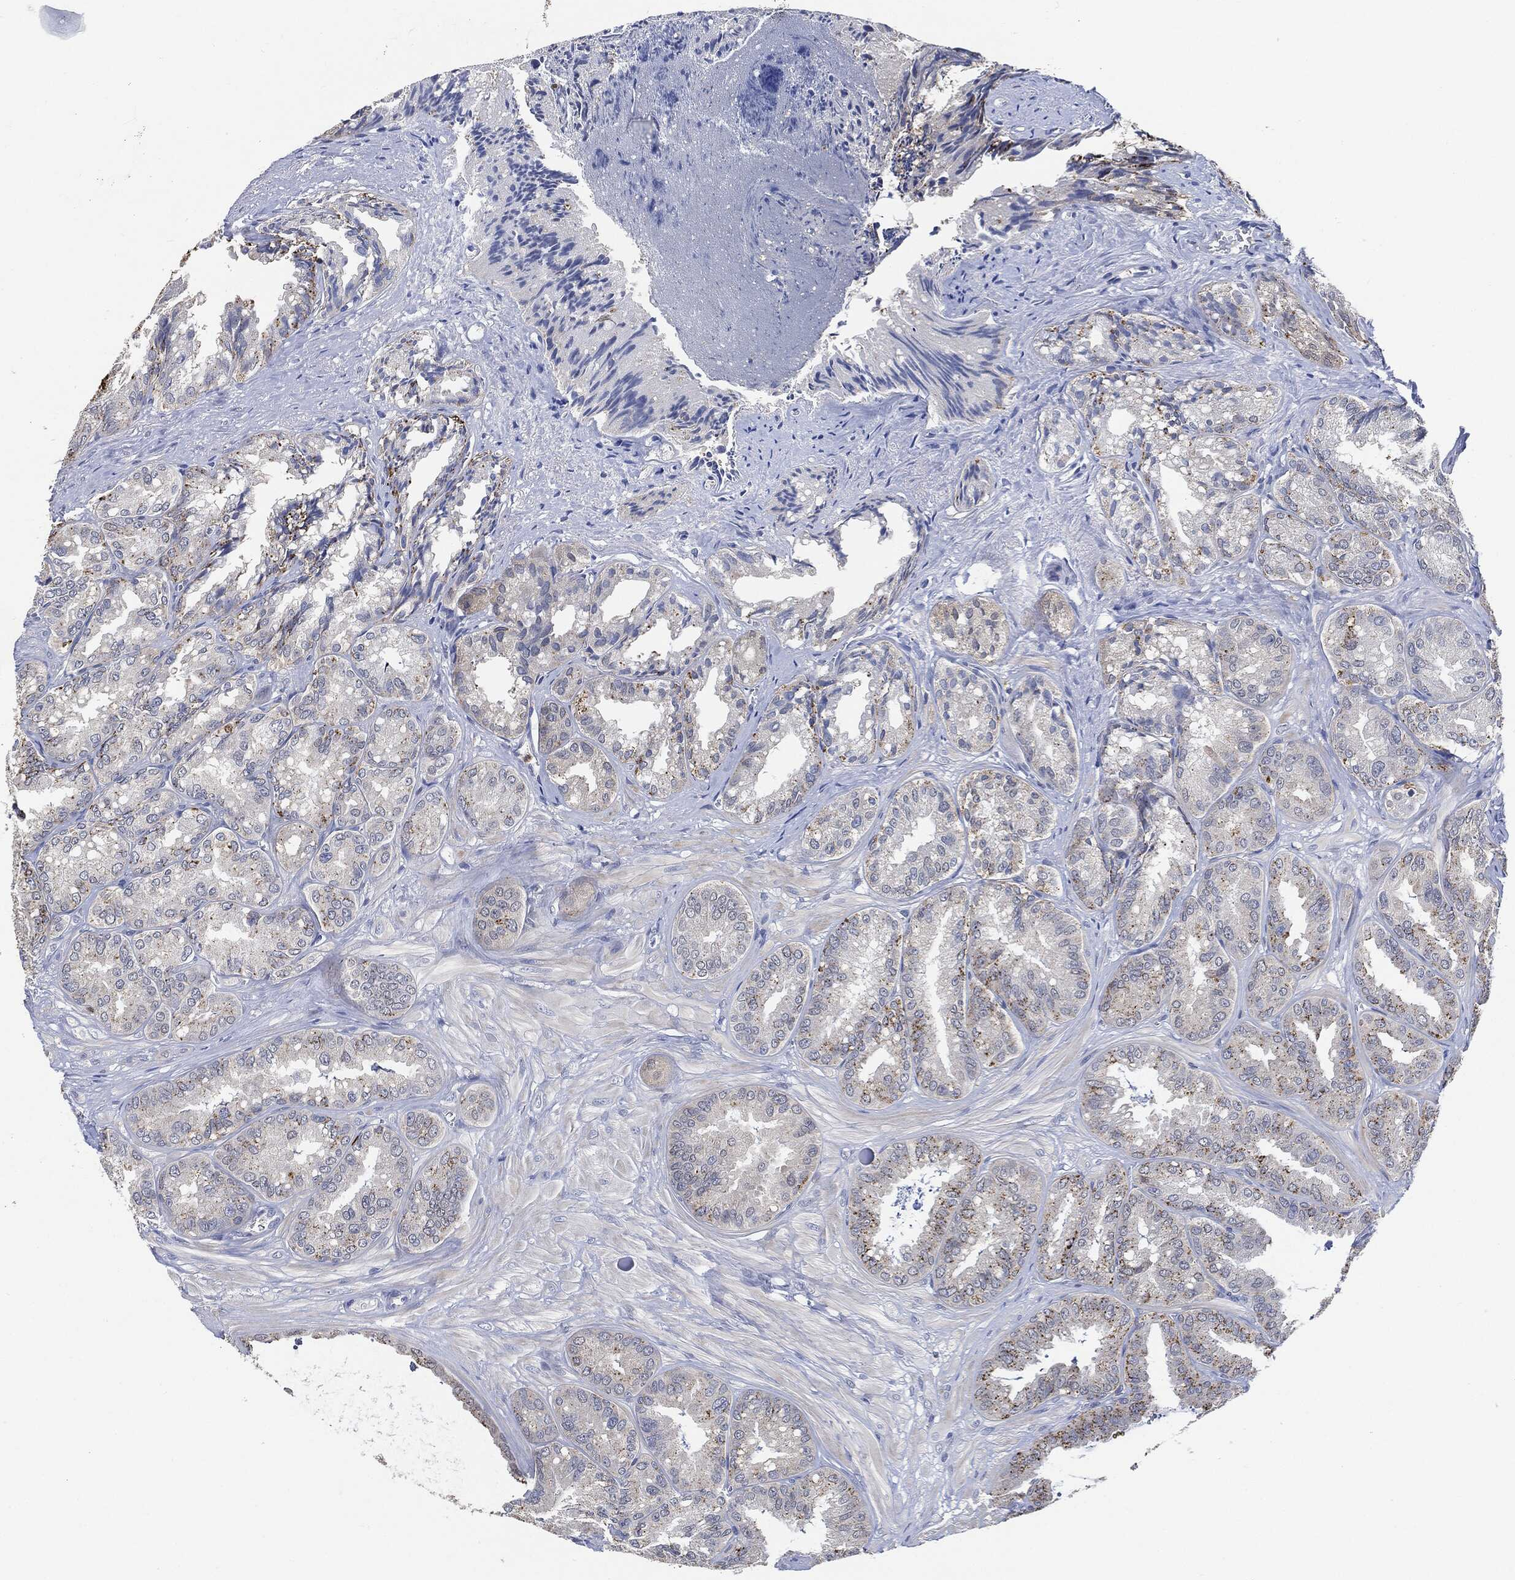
{"staining": {"intensity": "strong", "quantity": "25%-75%", "location": "cytoplasmic/membranous"}, "tissue": "epididymis", "cell_type": "Glandular cells", "image_type": "normal", "snomed": [{"axis": "morphology", "description": "Normal tissue, NOS"}, {"axis": "topography", "description": "Seminal veicle"}, {"axis": "topography", "description": "Epididymis"}], "caption": "A brown stain highlights strong cytoplasmic/membranous expression of a protein in glandular cells of benign epididymis.", "gene": "VSIG4", "patient": {"sex": "male", "age": 63}}